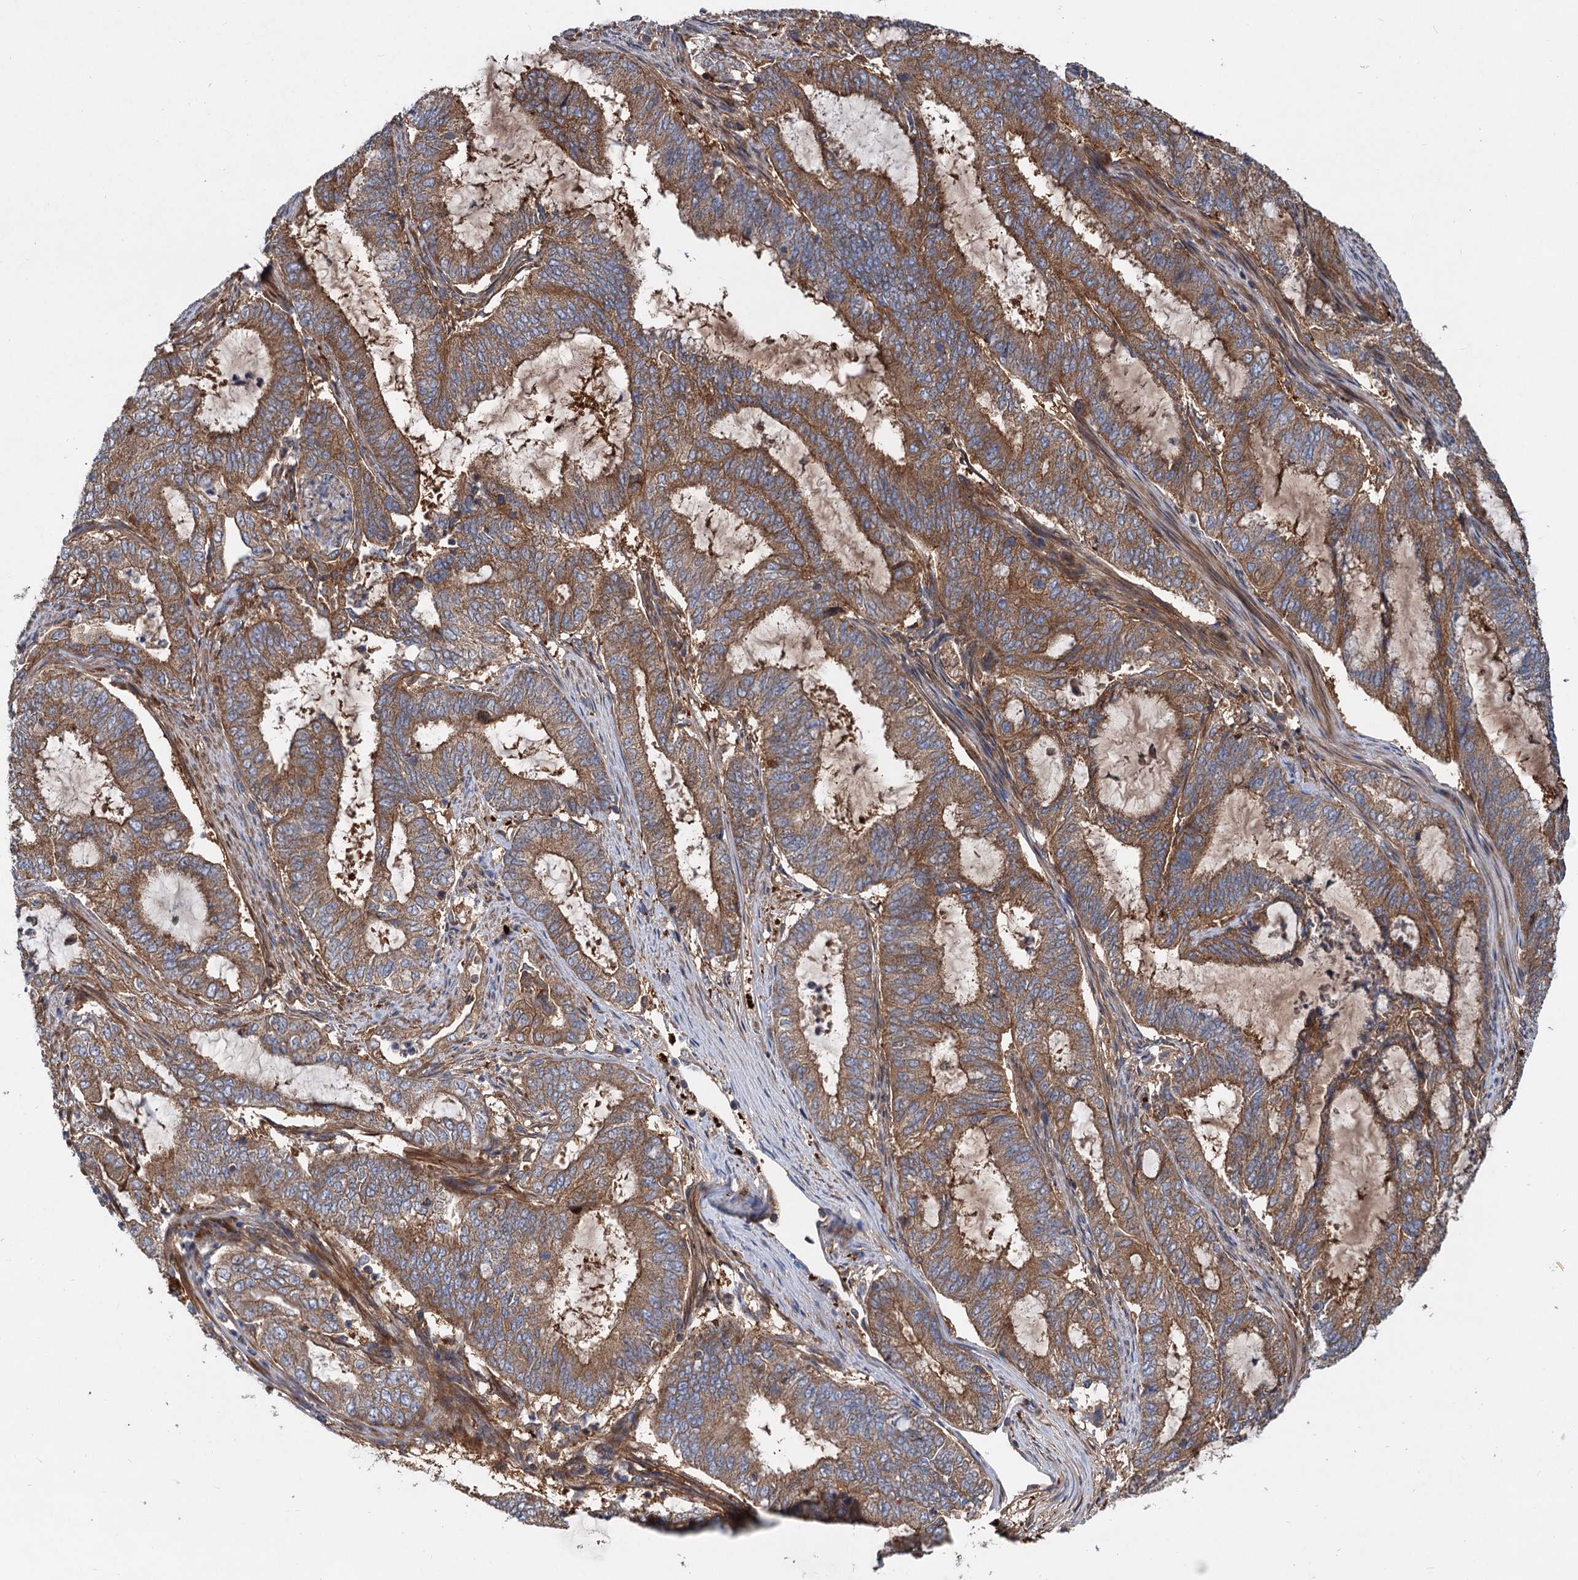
{"staining": {"intensity": "moderate", "quantity": ">75%", "location": "cytoplasmic/membranous"}, "tissue": "endometrial cancer", "cell_type": "Tumor cells", "image_type": "cancer", "snomed": [{"axis": "morphology", "description": "Adenocarcinoma, NOS"}, {"axis": "topography", "description": "Endometrium"}], "caption": "Endometrial adenocarcinoma stained for a protein shows moderate cytoplasmic/membranous positivity in tumor cells.", "gene": "ALKBH7", "patient": {"sex": "female", "age": 51}}